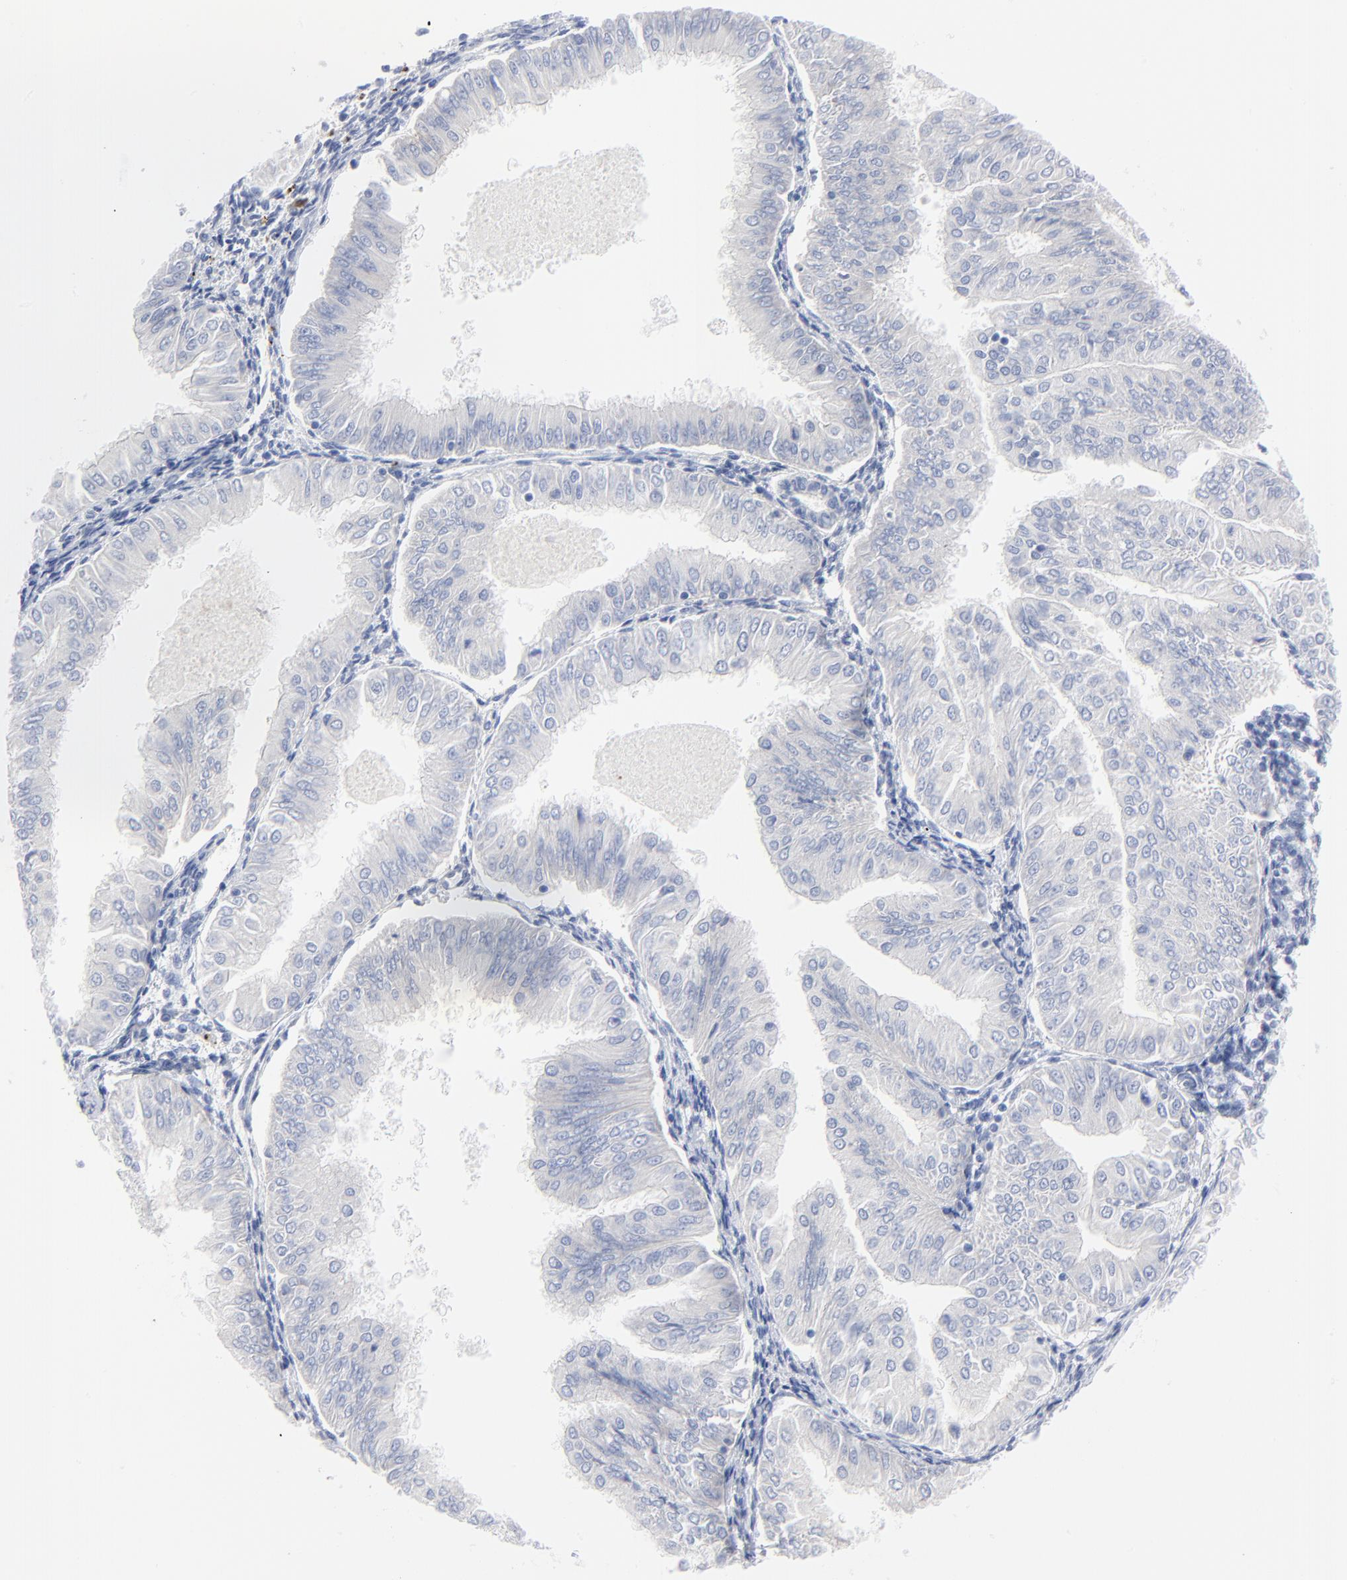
{"staining": {"intensity": "negative", "quantity": "none", "location": "none"}, "tissue": "endometrial cancer", "cell_type": "Tumor cells", "image_type": "cancer", "snomed": [{"axis": "morphology", "description": "Adenocarcinoma, NOS"}, {"axis": "topography", "description": "Endometrium"}], "caption": "The IHC image has no significant positivity in tumor cells of endometrial cancer (adenocarcinoma) tissue.", "gene": "STAT2", "patient": {"sex": "female", "age": 53}}